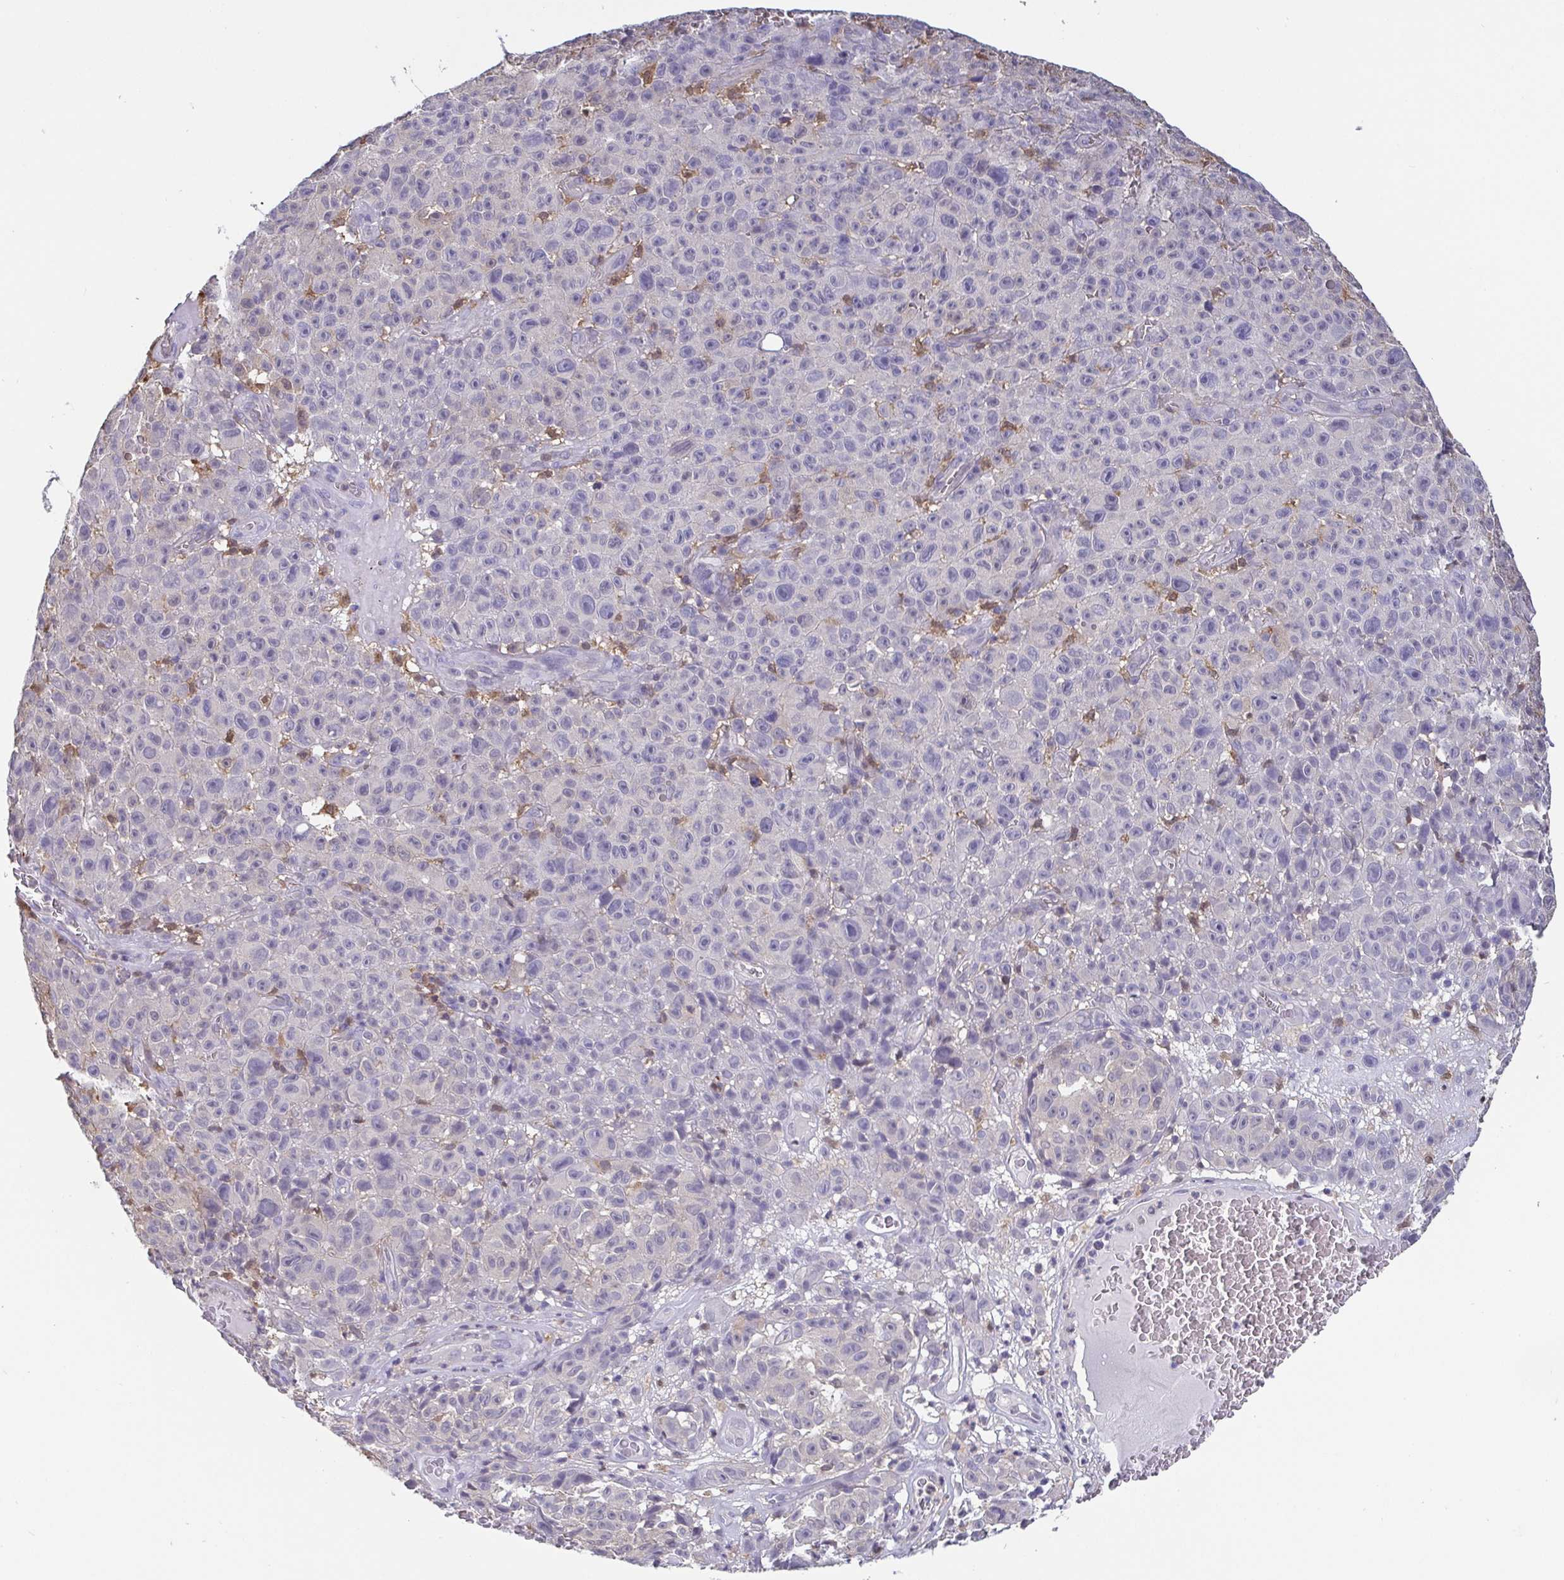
{"staining": {"intensity": "negative", "quantity": "none", "location": "none"}, "tissue": "melanoma", "cell_type": "Tumor cells", "image_type": "cancer", "snomed": [{"axis": "morphology", "description": "Malignant melanoma, NOS"}, {"axis": "topography", "description": "Skin"}], "caption": "There is no significant positivity in tumor cells of malignant melanoma.", "gene": "IDH1", "patient": {"sex": "female", "age": 82}}